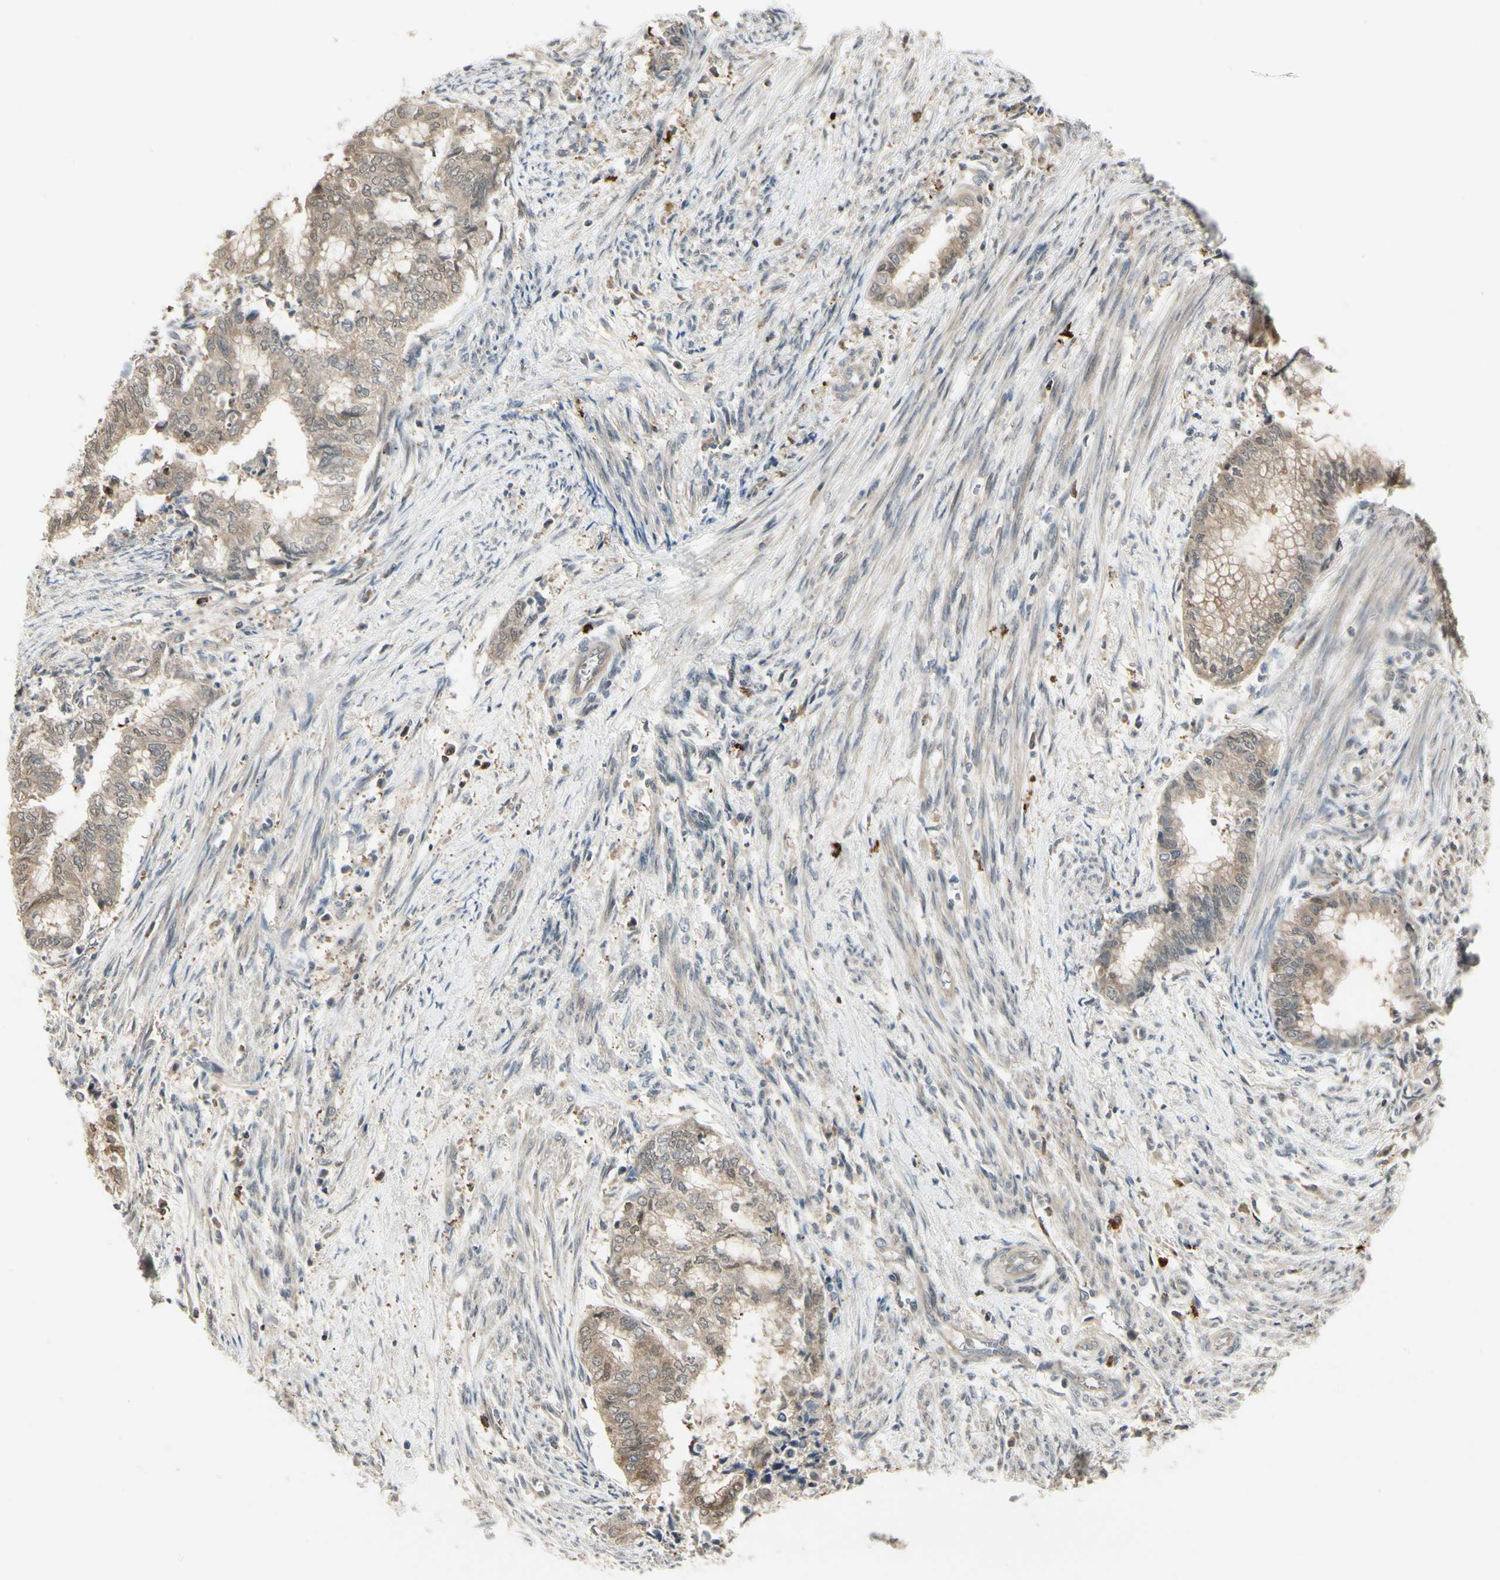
{"staining": {"intensity": "weak", "quantity": ">75%", "location": "cytoplasmic/membranous"}, "tissue": "endometrial cancer", "cell_type": "Tumor cells", "image_type": "cancer", "snomed": [{"axis": "morphology", "description": "Necrosis, NOS"}, {"axis": "morphology", "description": "Adenocarcinoma, NOS"}, {"axis": "topography", "description": "Endometrium"}], "caption": "Immunohistochemistry (IHC) histopathology image of neoplastic tissue: human adenocarcinoma (endometrial) stained using immunohistochemistry displays low levels of weak protein expression localized specifically in the cytoplasmic/membranous of tumor cells, appearing as a cytoplasmic/membranous brown color.", "gene": "EVC", "patient": {"sex": "female", "age": 79}}